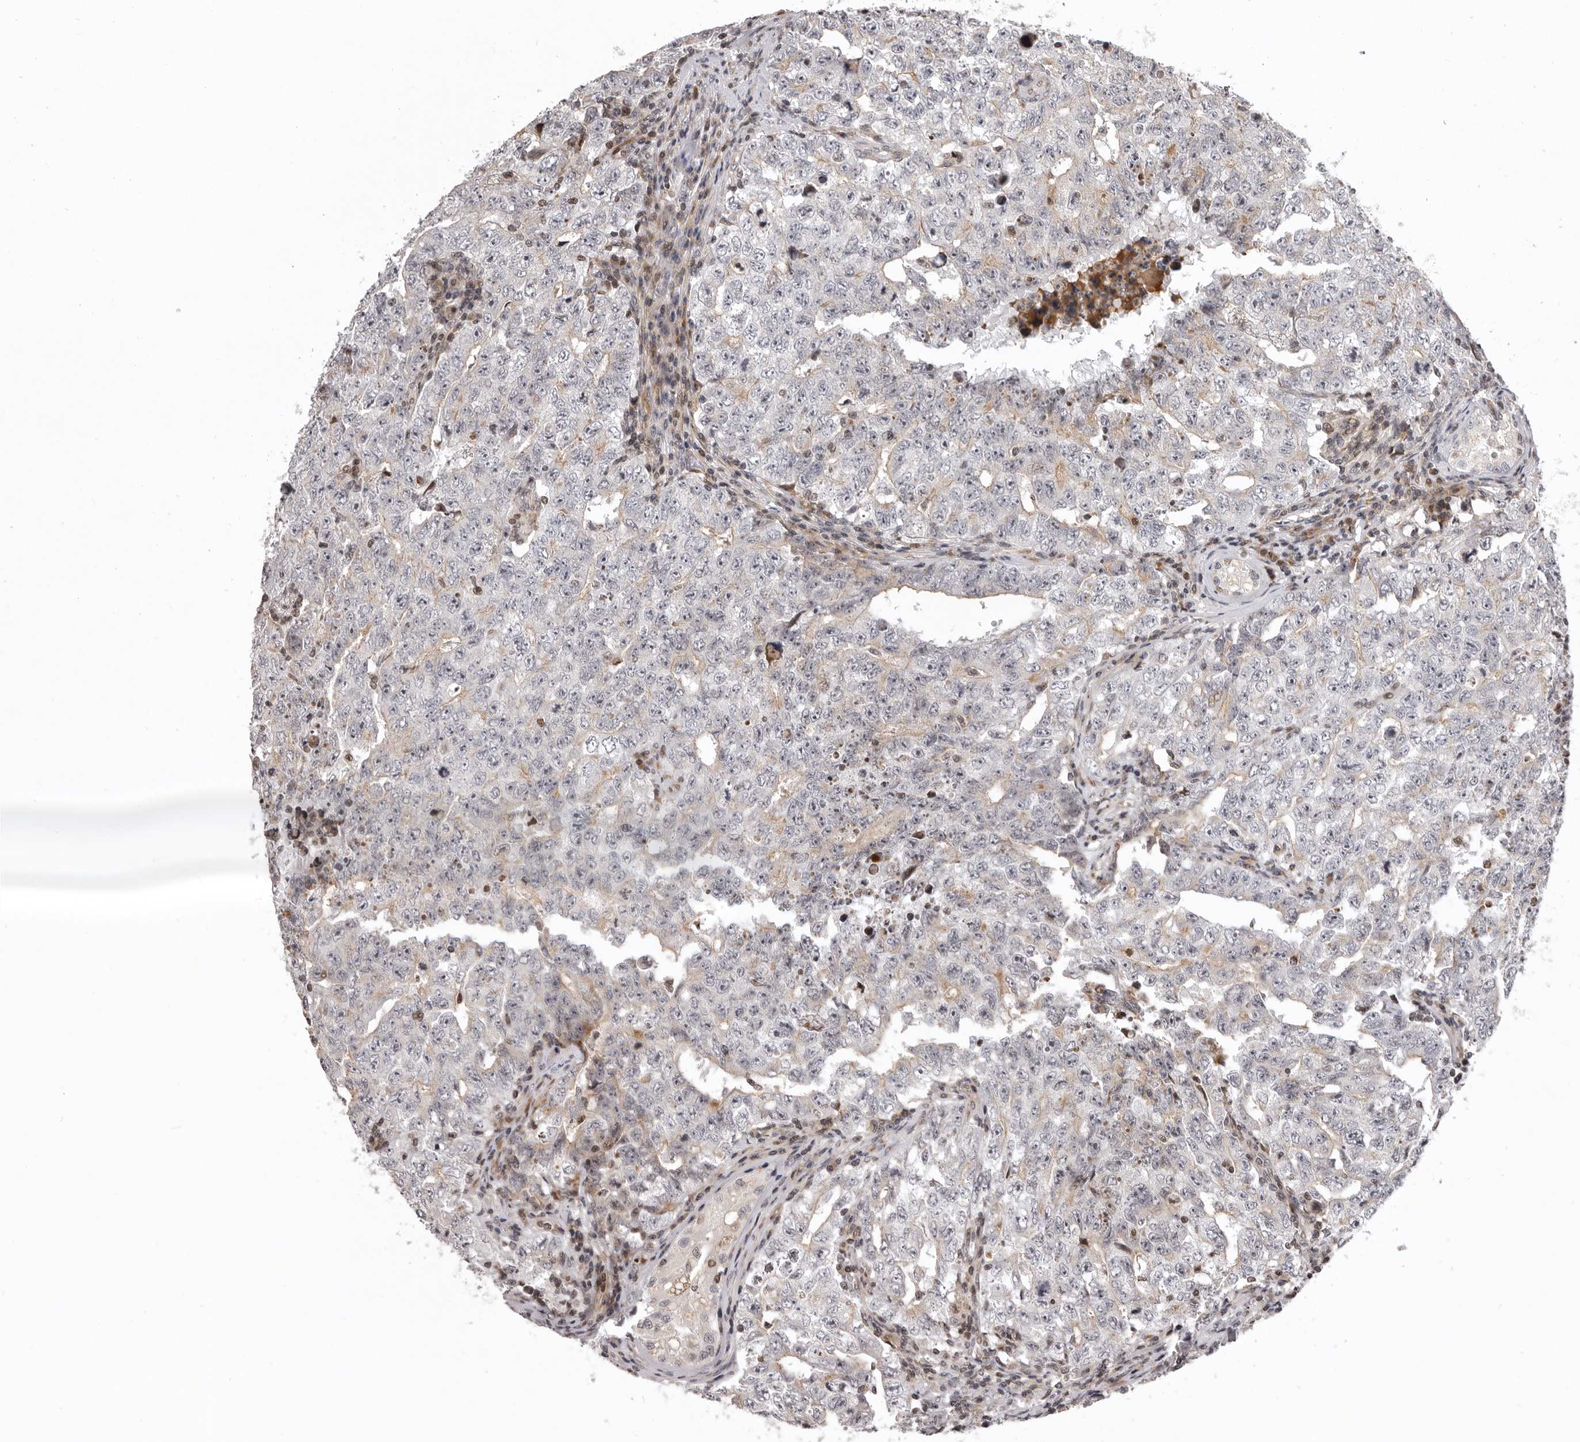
{"staining": {"intensity": "negative", "quantity": "none", "location": "none"}, "tissue": "testis cancer", "cell_type": "Tumor cells", "image_type": "cancer", "snomed": [{"axis": "morphology", "description": "Carcinoma, Embryonal, NOS"}, {"axis": "topography", "description": "Testis"}], "caption": "IHC of human testis cancer (embryonal carcinoma) displays no positivity in tumor cells. (DAB (3,3'-diaminobenzidine) immunohistochemistry visualized using brightfield microscopy, high magnification).", "gene": "AZIN1", "patient": {"sex": "male", "age": 26}}